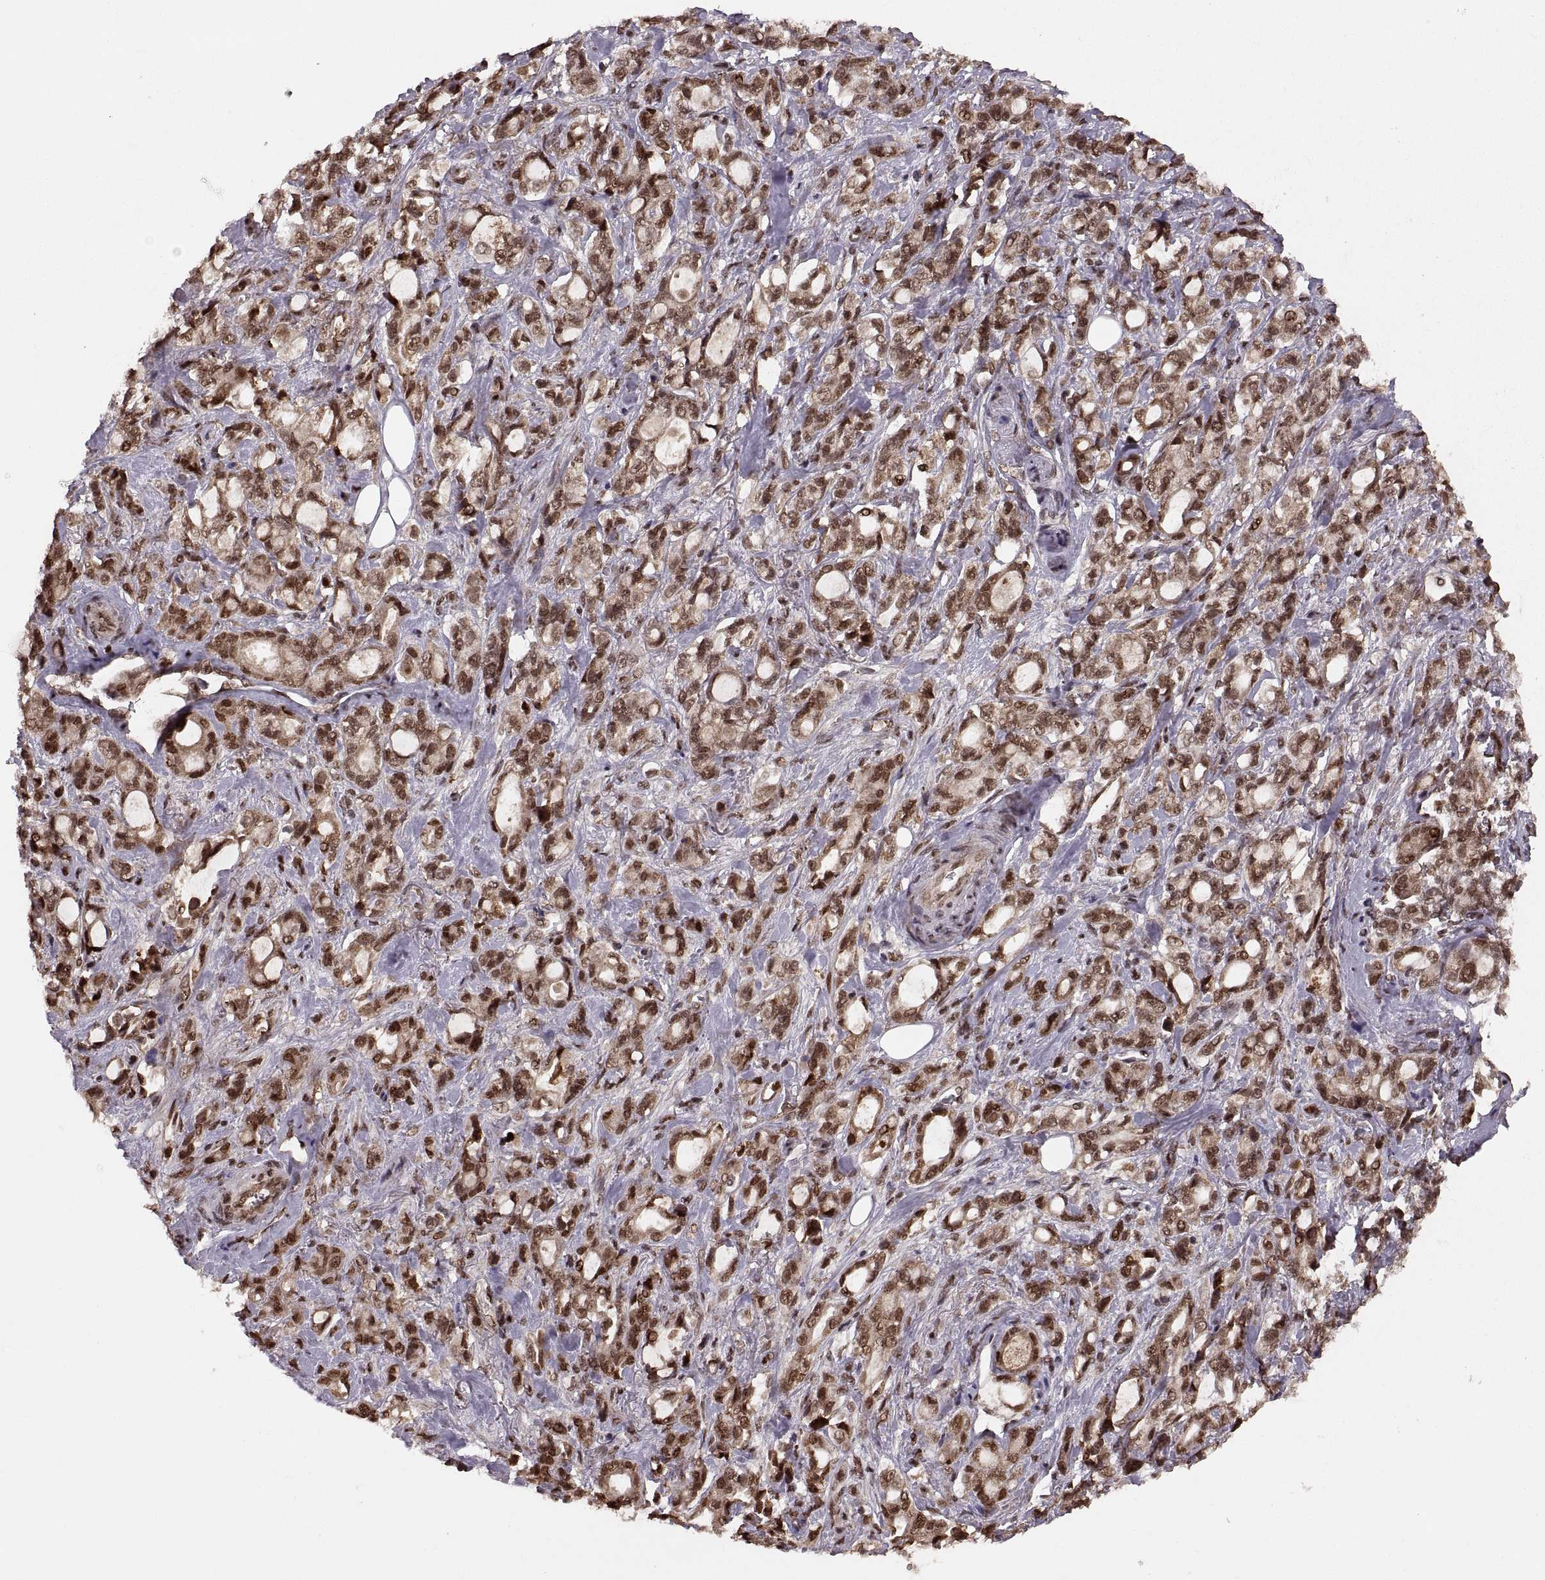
{"staining": {"intensity": "moderate", "quantity": ">75%", "location": "cytoplasmic/membranous,nuclear"}, "tissue": "stomach cancer", "cell_type": "Tumor cells", "image_type": "cancer", "snomed": [{"axis": "morphology", "description": "Adenocarcinoma, NOS"}, {"axis": "topography", "description": "Stomach"}], "caption": "Approximately >75% of tumor cells in stomach adenocarcinoma exhibit moderate cytoplasmic/membranous and nuclear protein expression as visualized by brown immunohistochemical staining.", "gene": "RFT1", "patient": {"sex": "male", "age": 63}}